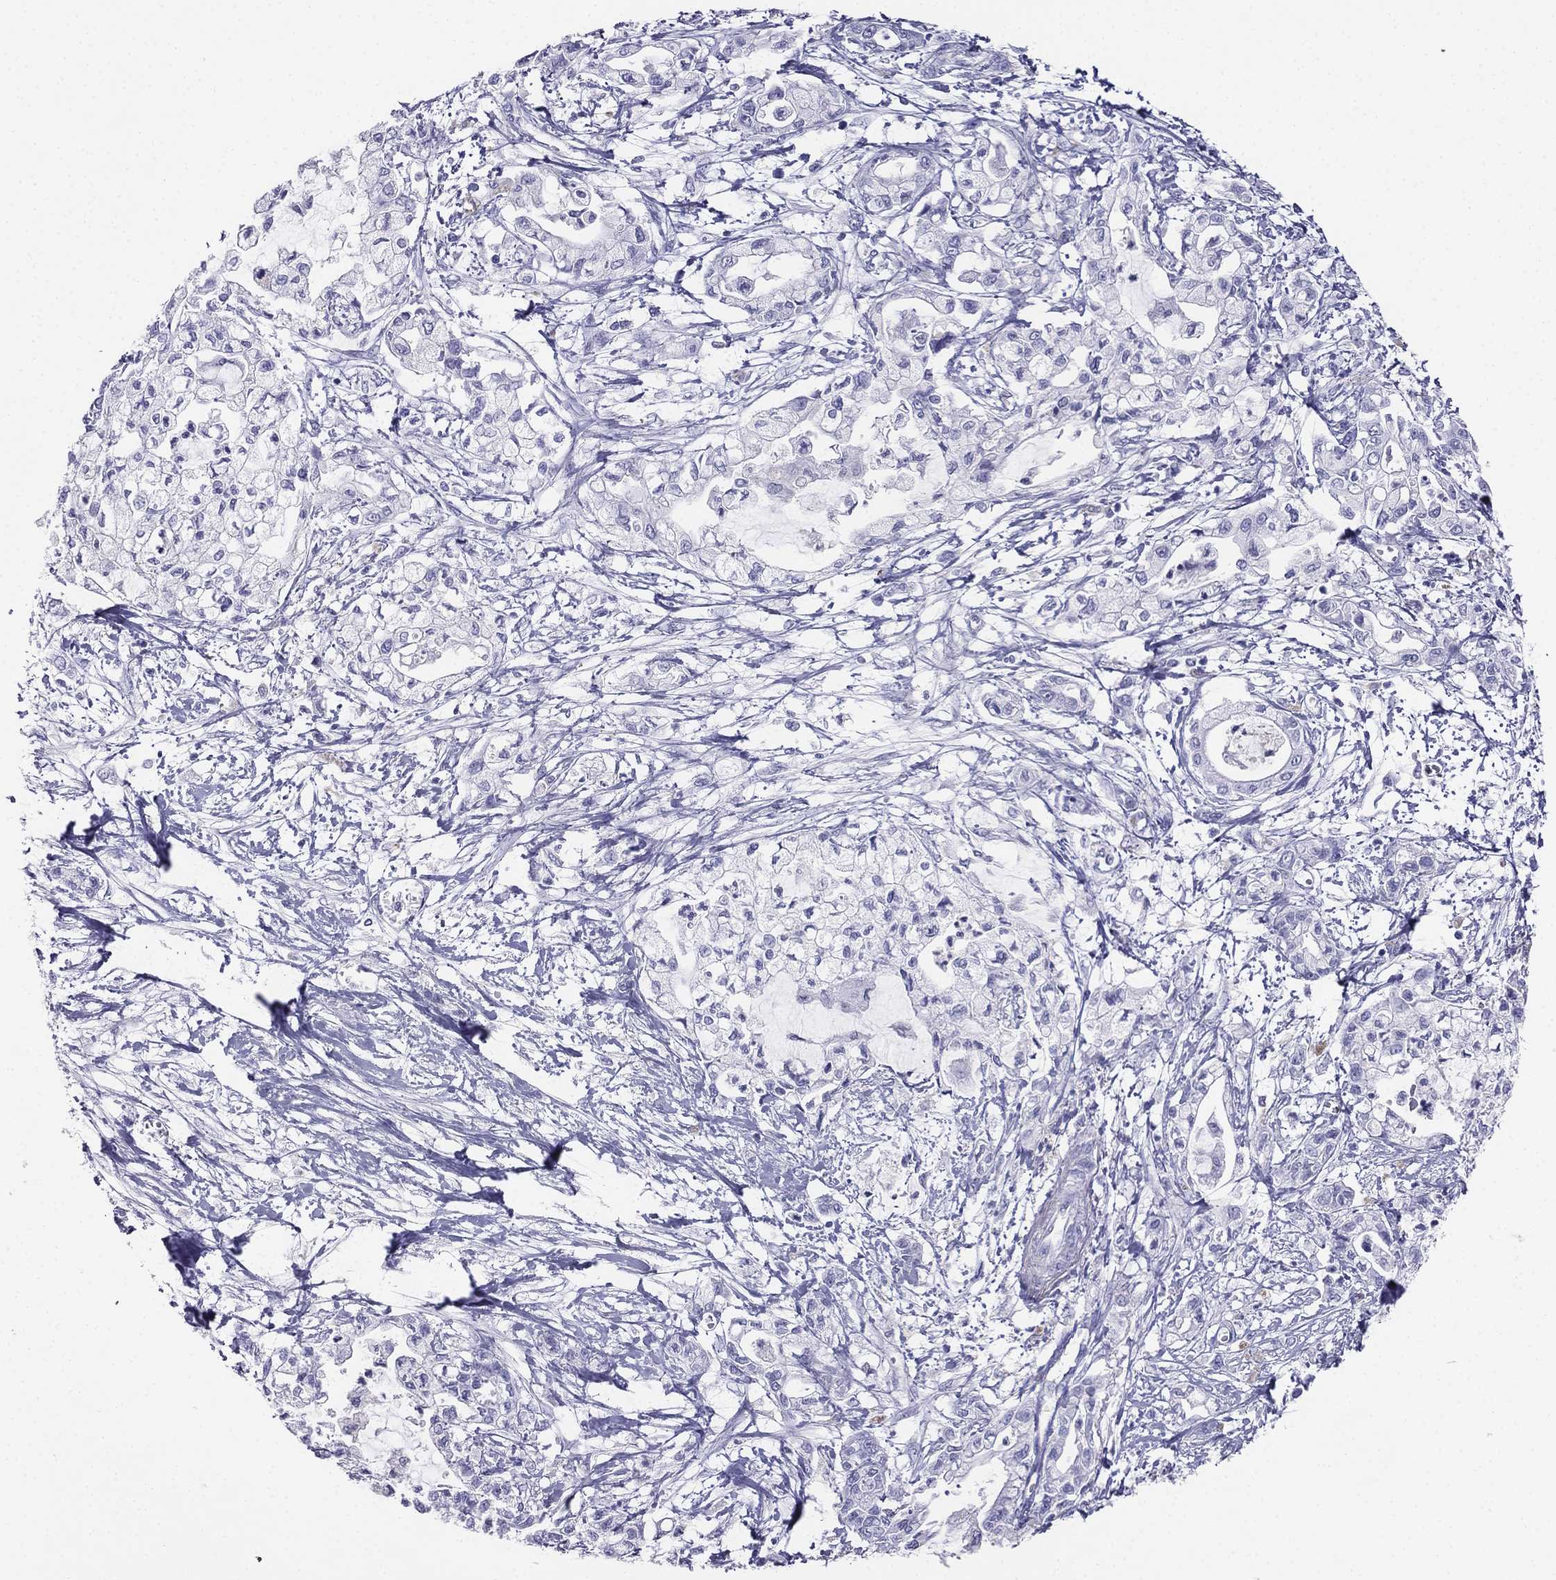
{"staining": {"intensity": "negative", "quantity": "none", "location": "none"}, "tissue": "pancreatic cancer", "cell_type": "Tumor cells", "image_type": "cancer", "snomed": [{"axis": "morphology", "description": "Adenocarcinoma, NOS"}, {"axis": "topography", "description": "Pancreas"}], "caption": "There is no significant positivity in tumor cells of pancreatic cancer.", "gene": "ALOXE3", "patient": {"sex": "male", "age": 54}}